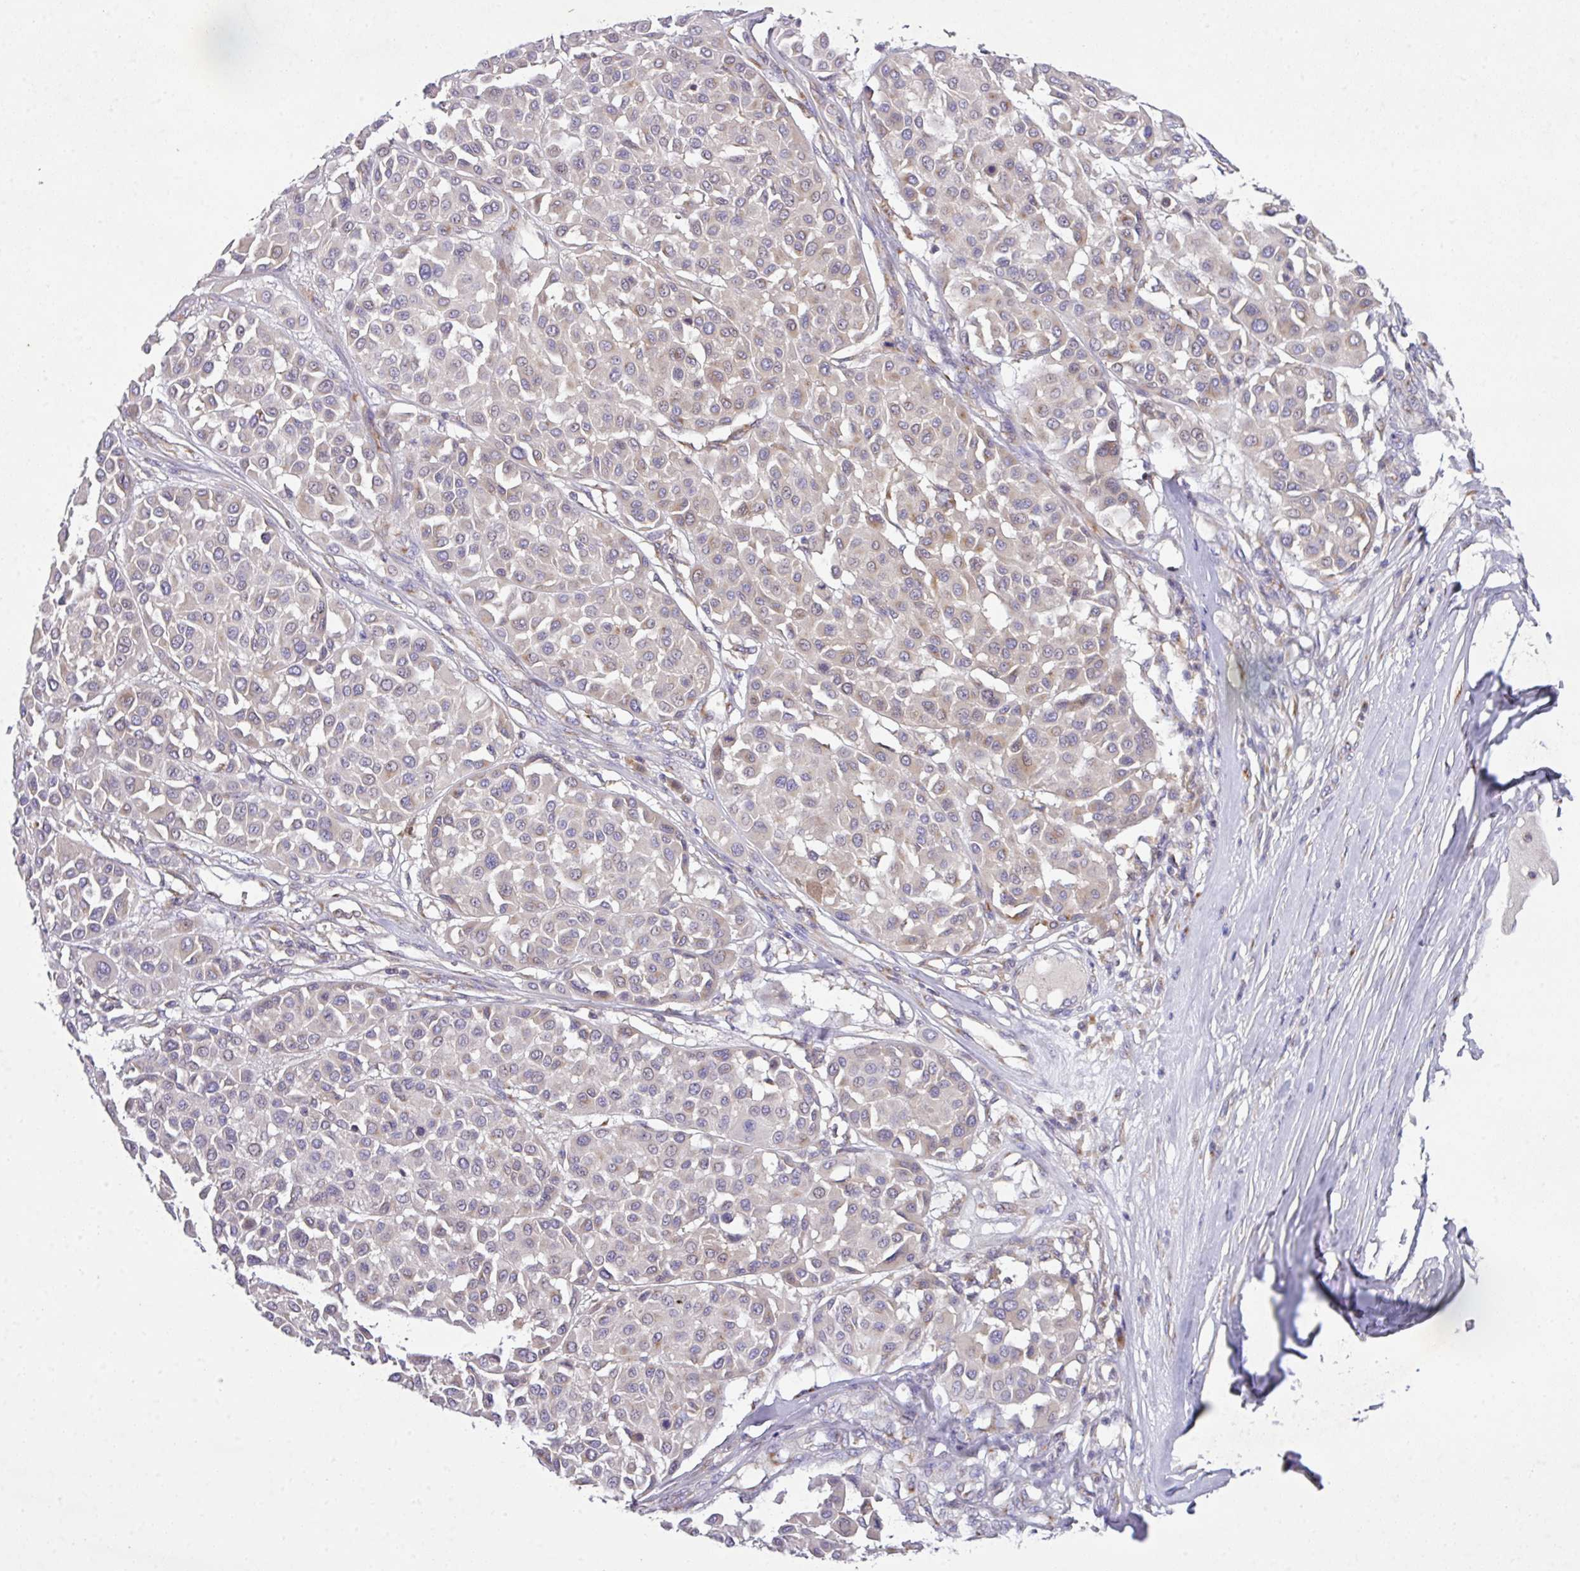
{"staining": {"intensity": "negative", "quantity": "none", "location": "none"}, "tissue": "melanoma", "cell_type": "Tumor cells", "image_type": "cancer", "snomed": [{"axis": "morphology", "description": "Malignant melanoma, Metastatic site"}, {"axis": "topography", "description": "Soft tissue"}], "caption": "This is a photomicrograph of immunohistochemistry (IHC) staining of malignant melanoma (metastatic site), which shows no staining in tumor cells.", "gene": "VTI1A", "patient": {"sex": "male", "age": 41}}